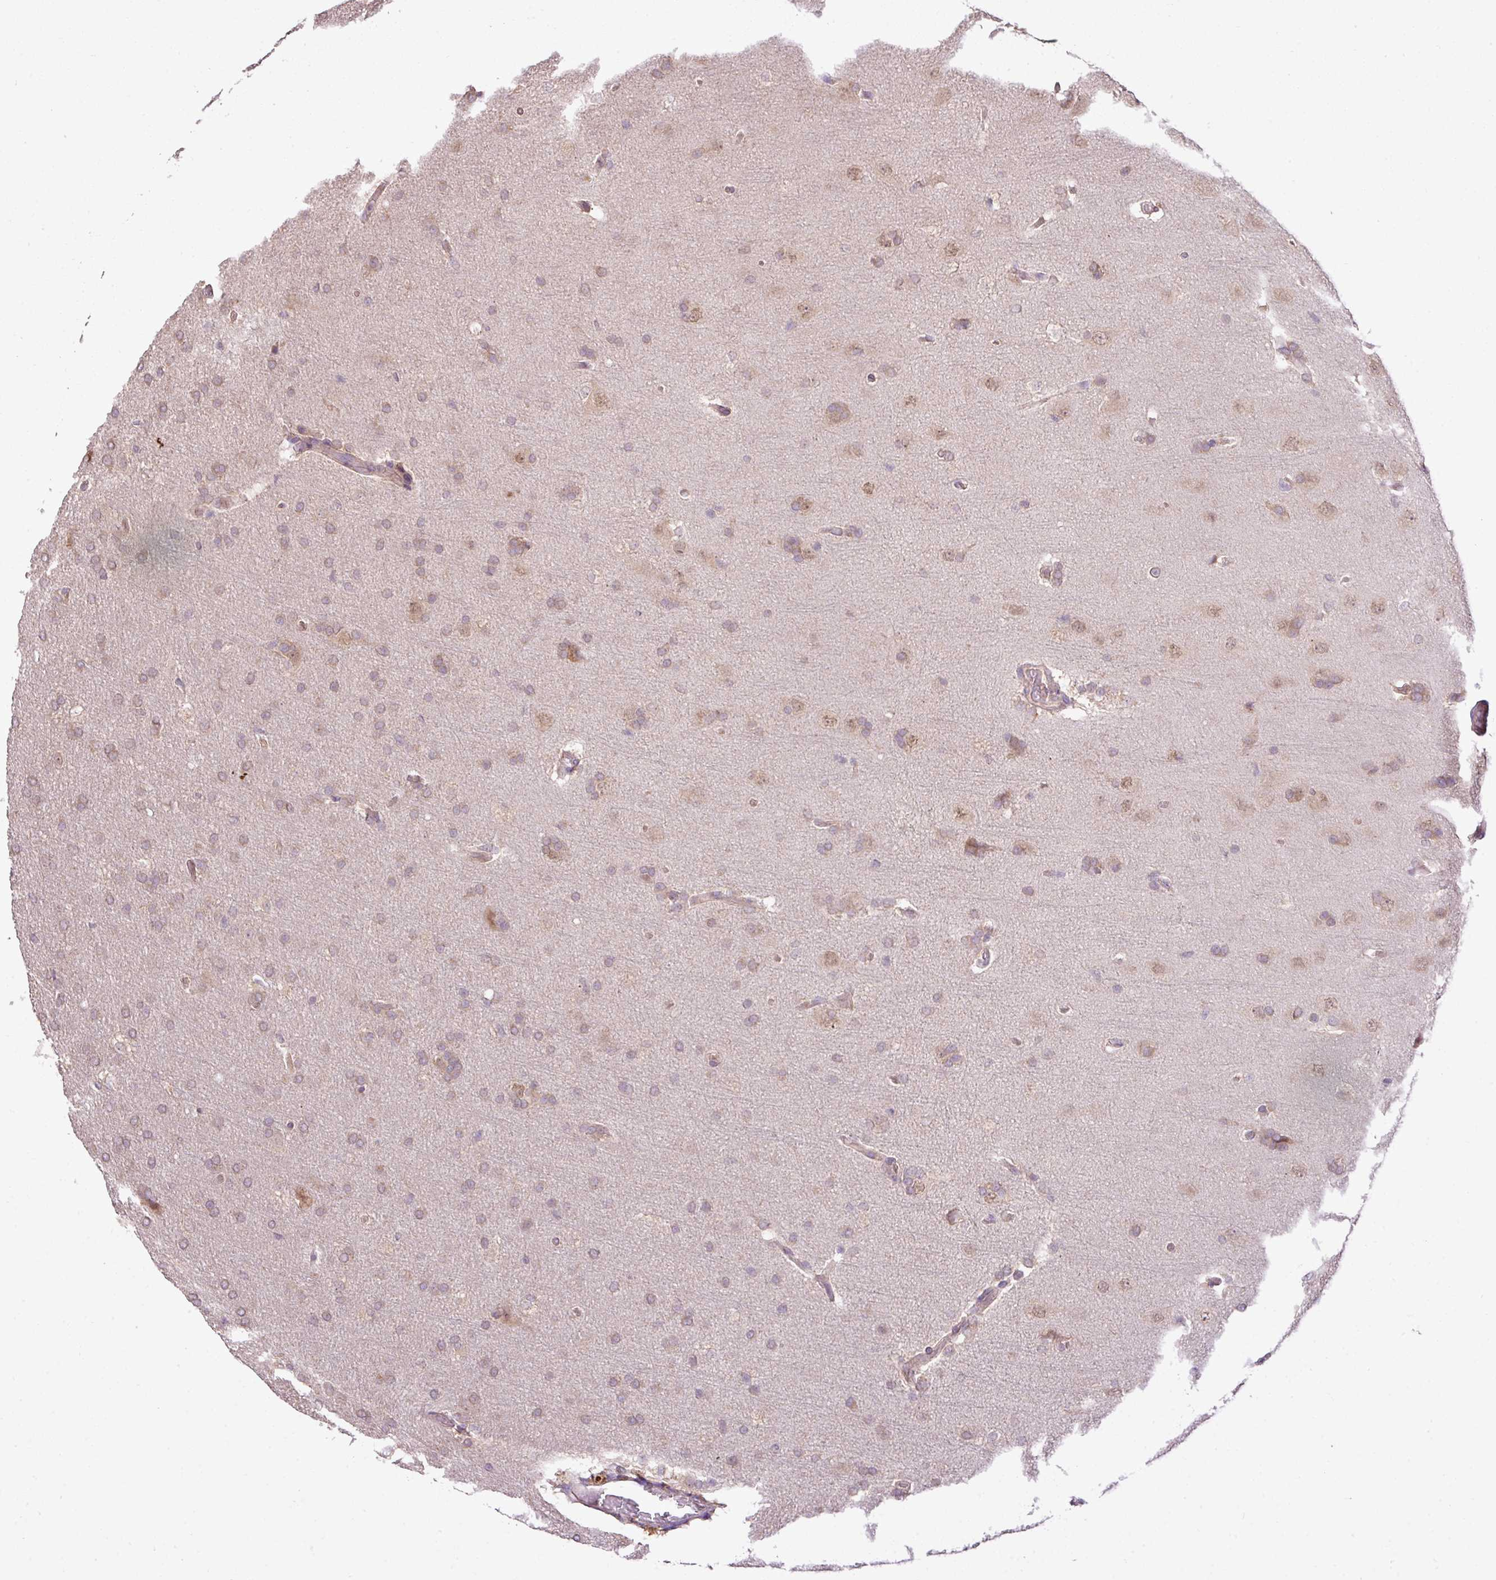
{"staining": {"intensity": "weak", "quantity": ">75%", "location": "cytoplasmic/membranous"}, "tissue": "glioma", "cell_type": "Tumor cells", "image_type": "cancer", "snomed": [{"axis": "morphology", "description": "Glioma, malignant, High grade"}, {"axis": "topography", "description": "Brain"}], "caption": "Protein staining of malignant high-grade glioma tissue demonstrates weak cytoplasmic/membranous expression in approximately >75% of tumor cells.", "gene": "DNAAF4", "patient": {"sex": "male", "age": 56}}